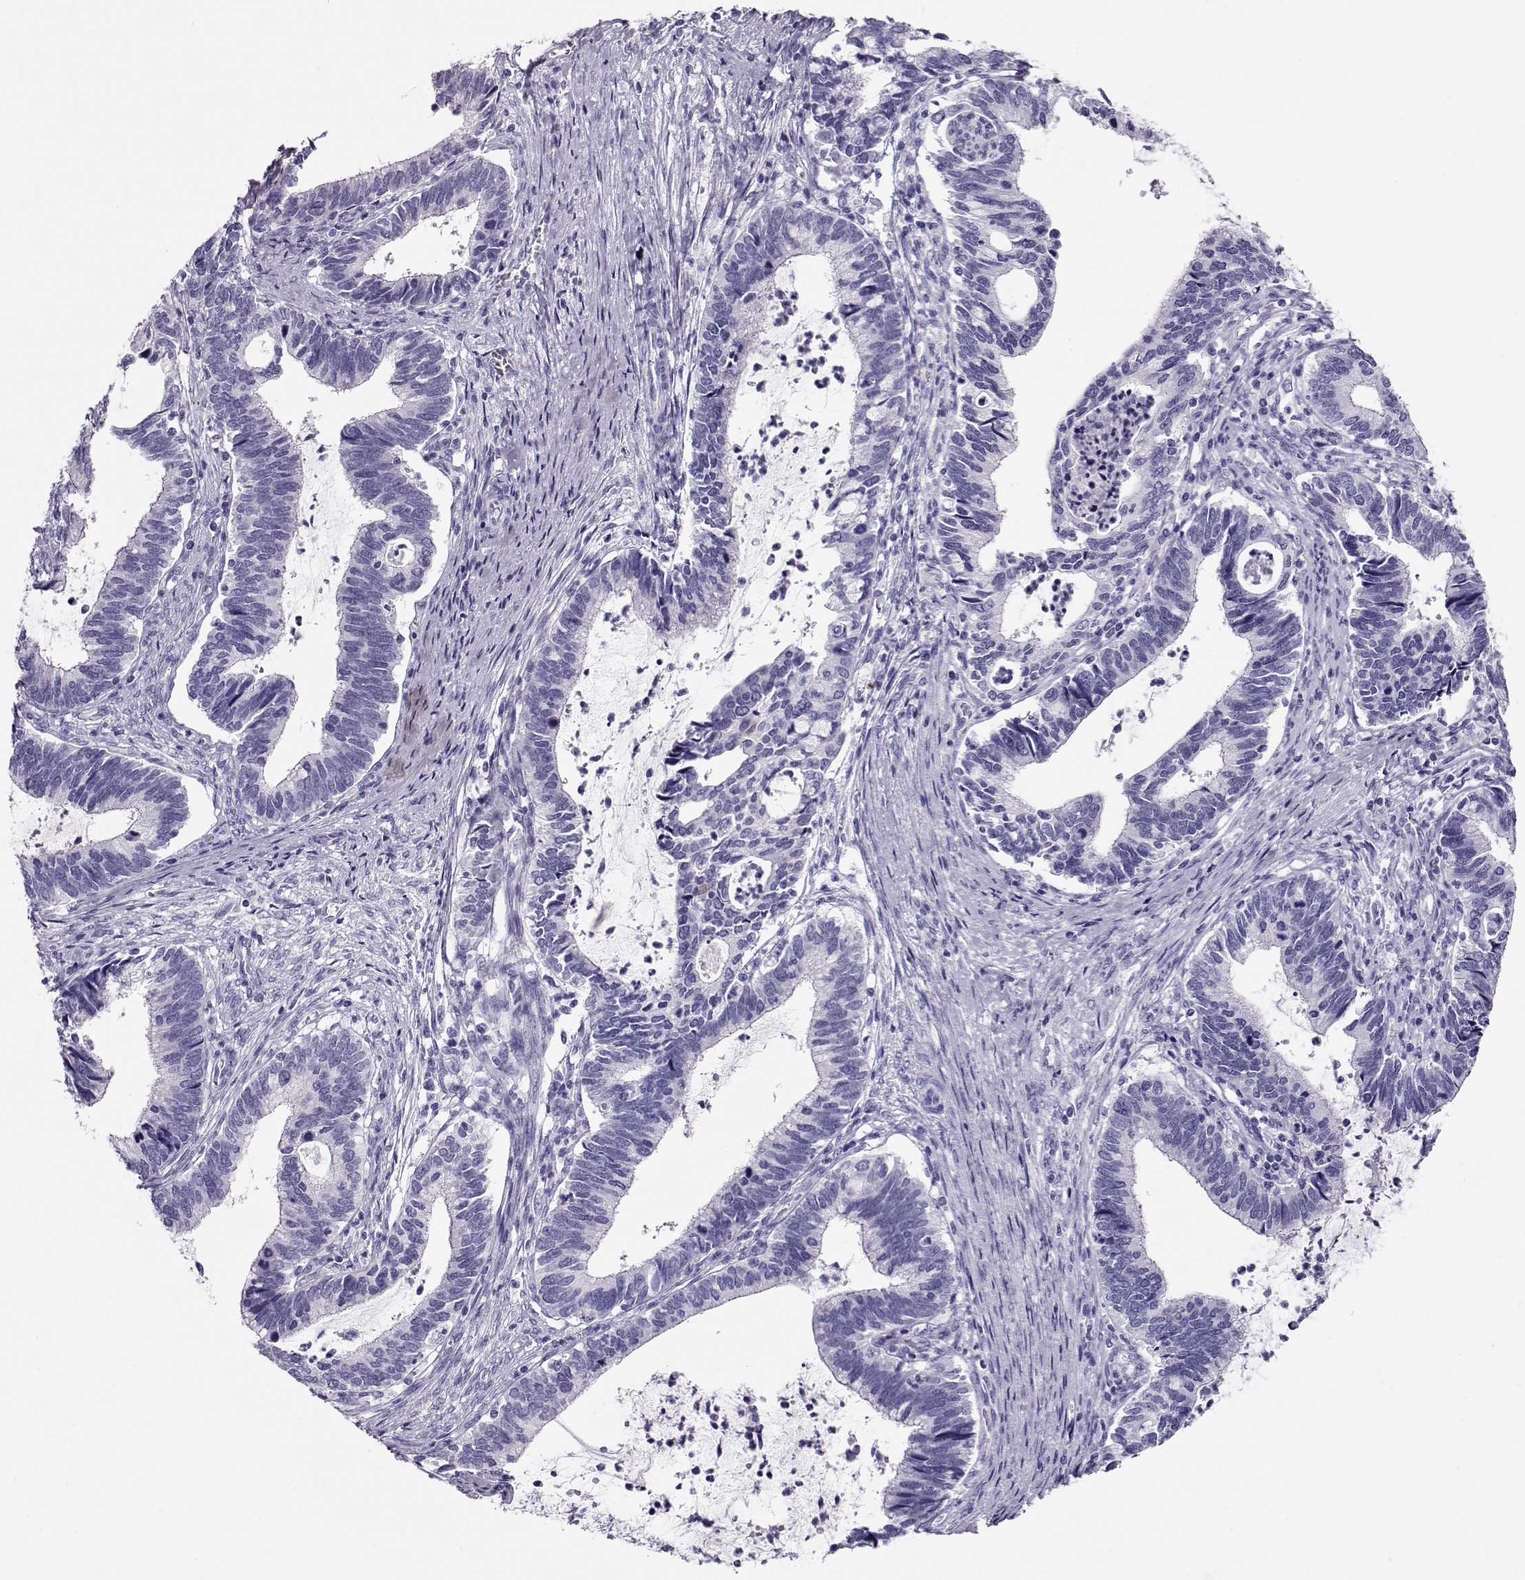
{"staining": {"intensity": "negative", "quantity": "none", "location": "none"}, "tissue": "cervical cancer", "cell_type": "Tumor cells", "image_type": "cancer", "snomed": [{"axis": "morphology", "description": "Adenocarcinoma, NOS"}, {"axis": "topography", "description": "Cervix"}], "caption": "DAB (3,3'-diaminobenzidine) immunohistochemical staining of adenocarcinoma (cervical) reveals no significant positivity in tumor cells. (Brightfield microscopy of DAB (3,3'-diaminobenzidine) immunohistochemistry at high magnification).", "gene": "CRX", "patient": {"sex": "female", "age": 42}}